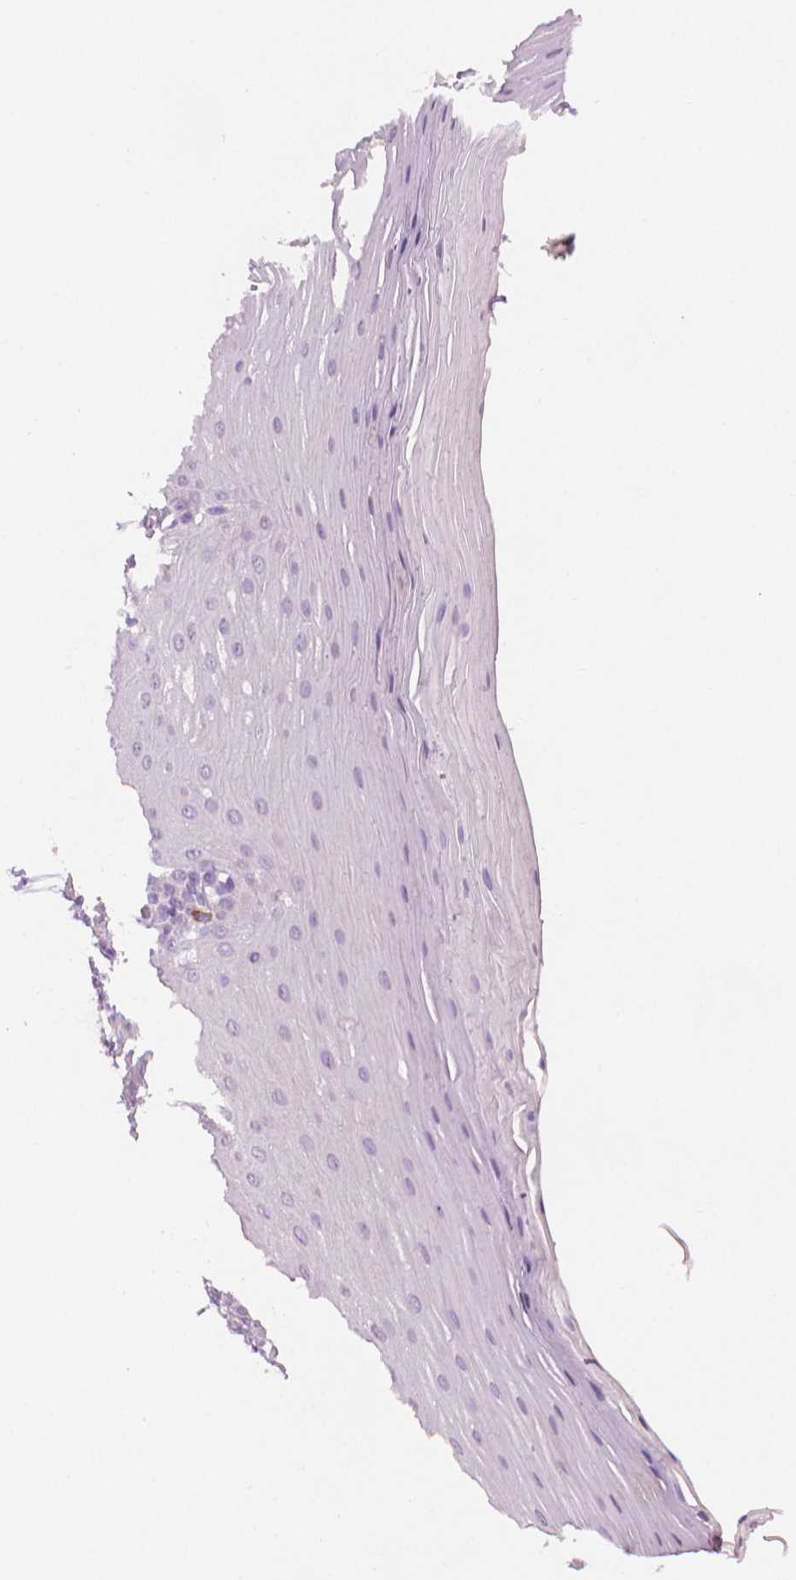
{"staining": {"intensity": "negative", "quantity": "none", "location": "none"}, "tissue": "oral mucosa", "cell_type": "Squamous epithelial cells", "image_type": "normal", "snomed": [{"axis": "morphology", "description": "Normal tissue, NOS"}, {"axis": "morphology", "description": "Squamous cell carcinoma, NOS"}, {"axis": "topography", "description": "Oral tissue"}, {"axis": "topography", "description": "Tounge, NOS"}, {"axis": "topography", "description": "Head-Neck"}], "caption": "The micrograph shows no staining of squamous epithelial cells in unremarkable oral mucosa. Brightfield microscopy of IHC stained with DAB (3,3'-diaminobenzidine) (brown) and hematoxylin (blue), captured at high magnification.", "gene": "MLANA", "patient": {"sex": "male", "age": 62}}